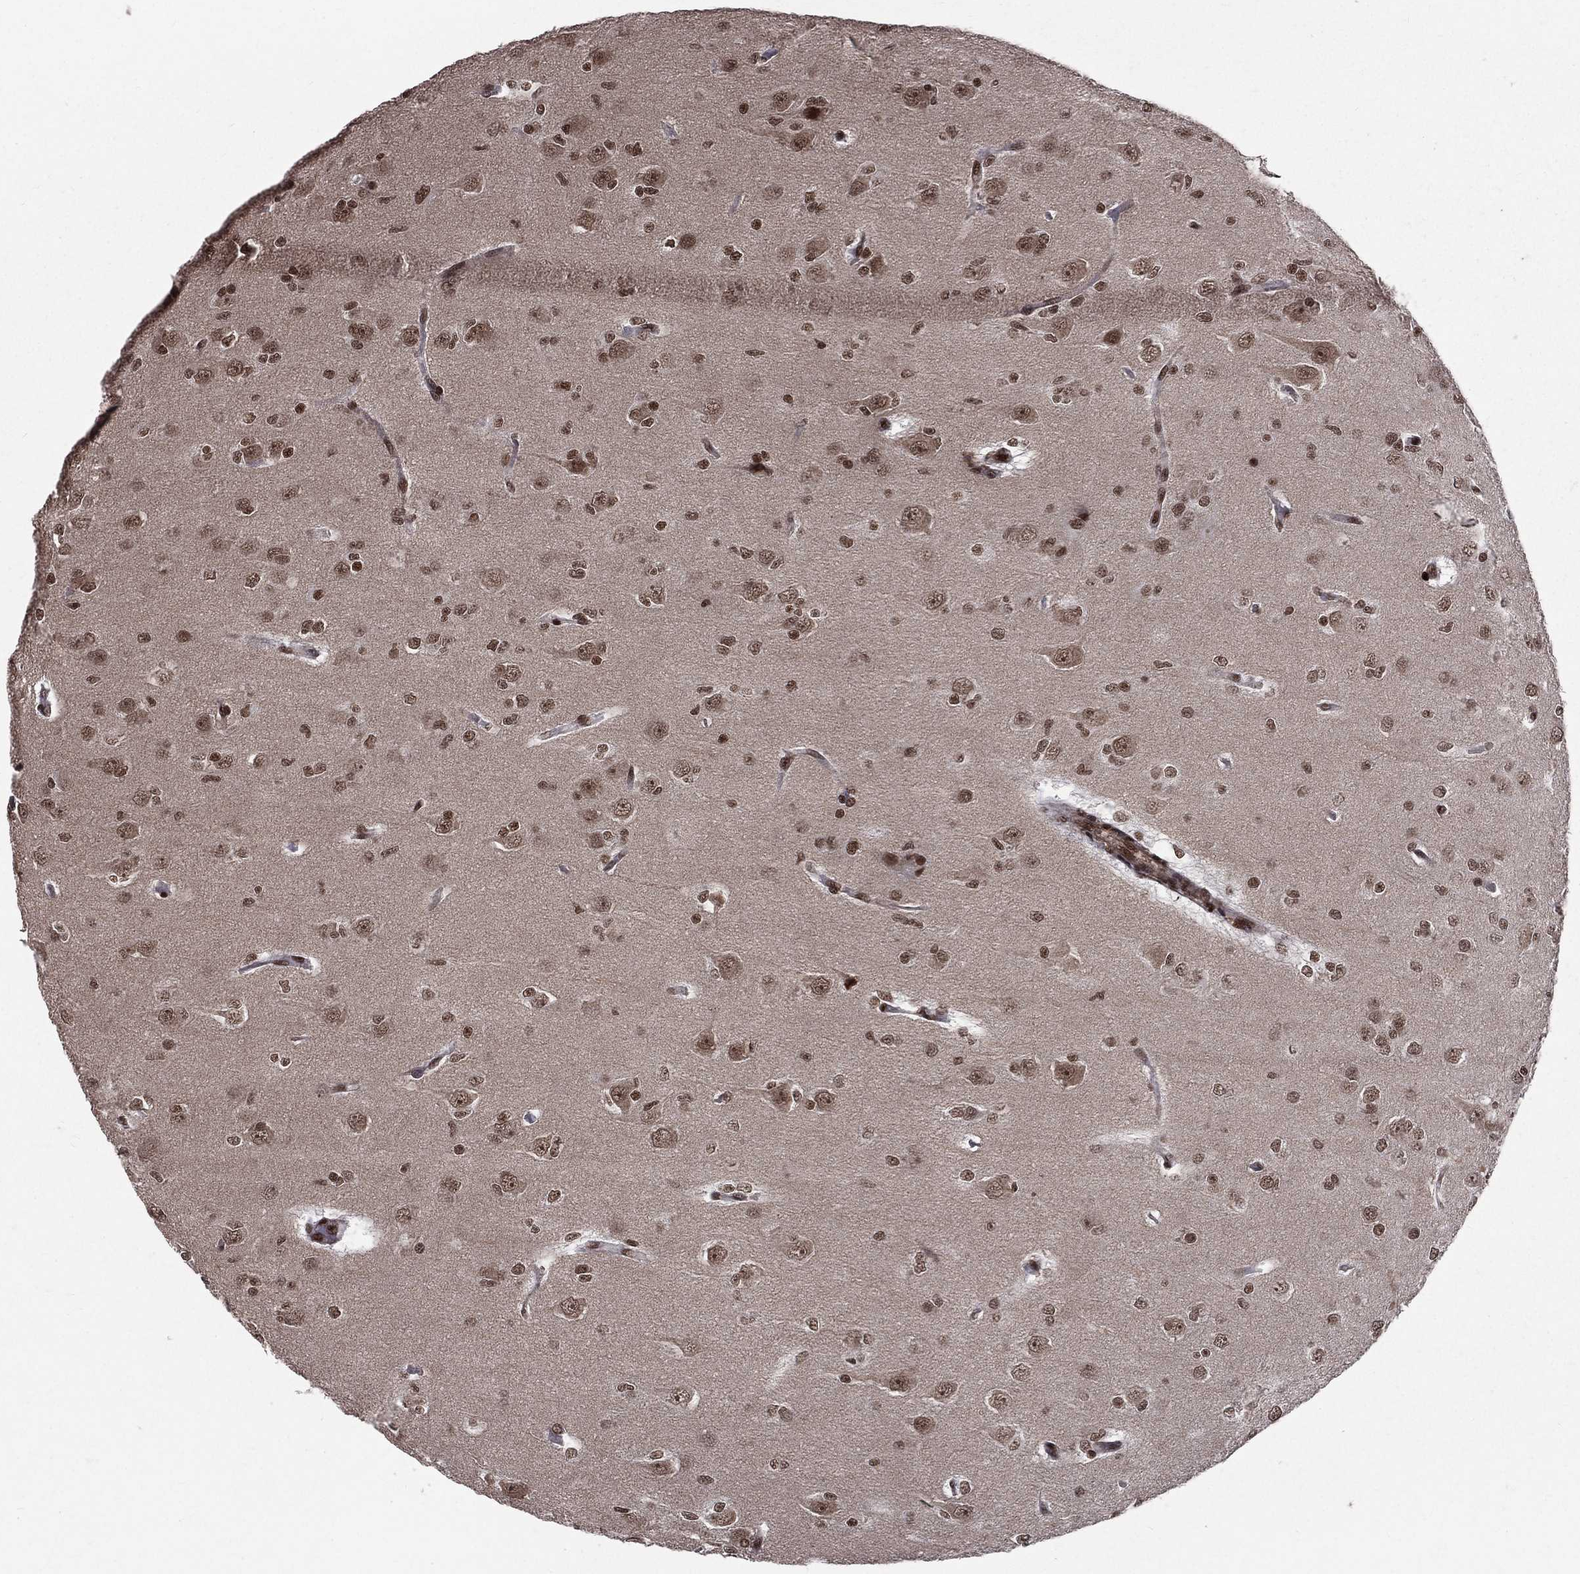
{"staining": {"intensity": "strong", "quantity": "25%-75%", "location": "nuclear"}, "tissue": "glioma", "cell_type": "Tumor cells", "image_type": "cancer", "snomed": [{"axis": "morphology", "description": "Glioma, malignant, Low grade"}, {"axis": "topography", "description": "Brain"}], "caption": "Strong nuclear expression is appreciated in approximately 25%-75% of tumor cells in glioma.", "gene": "SMC3", "patient": {"sex": "male", "age": 27}}